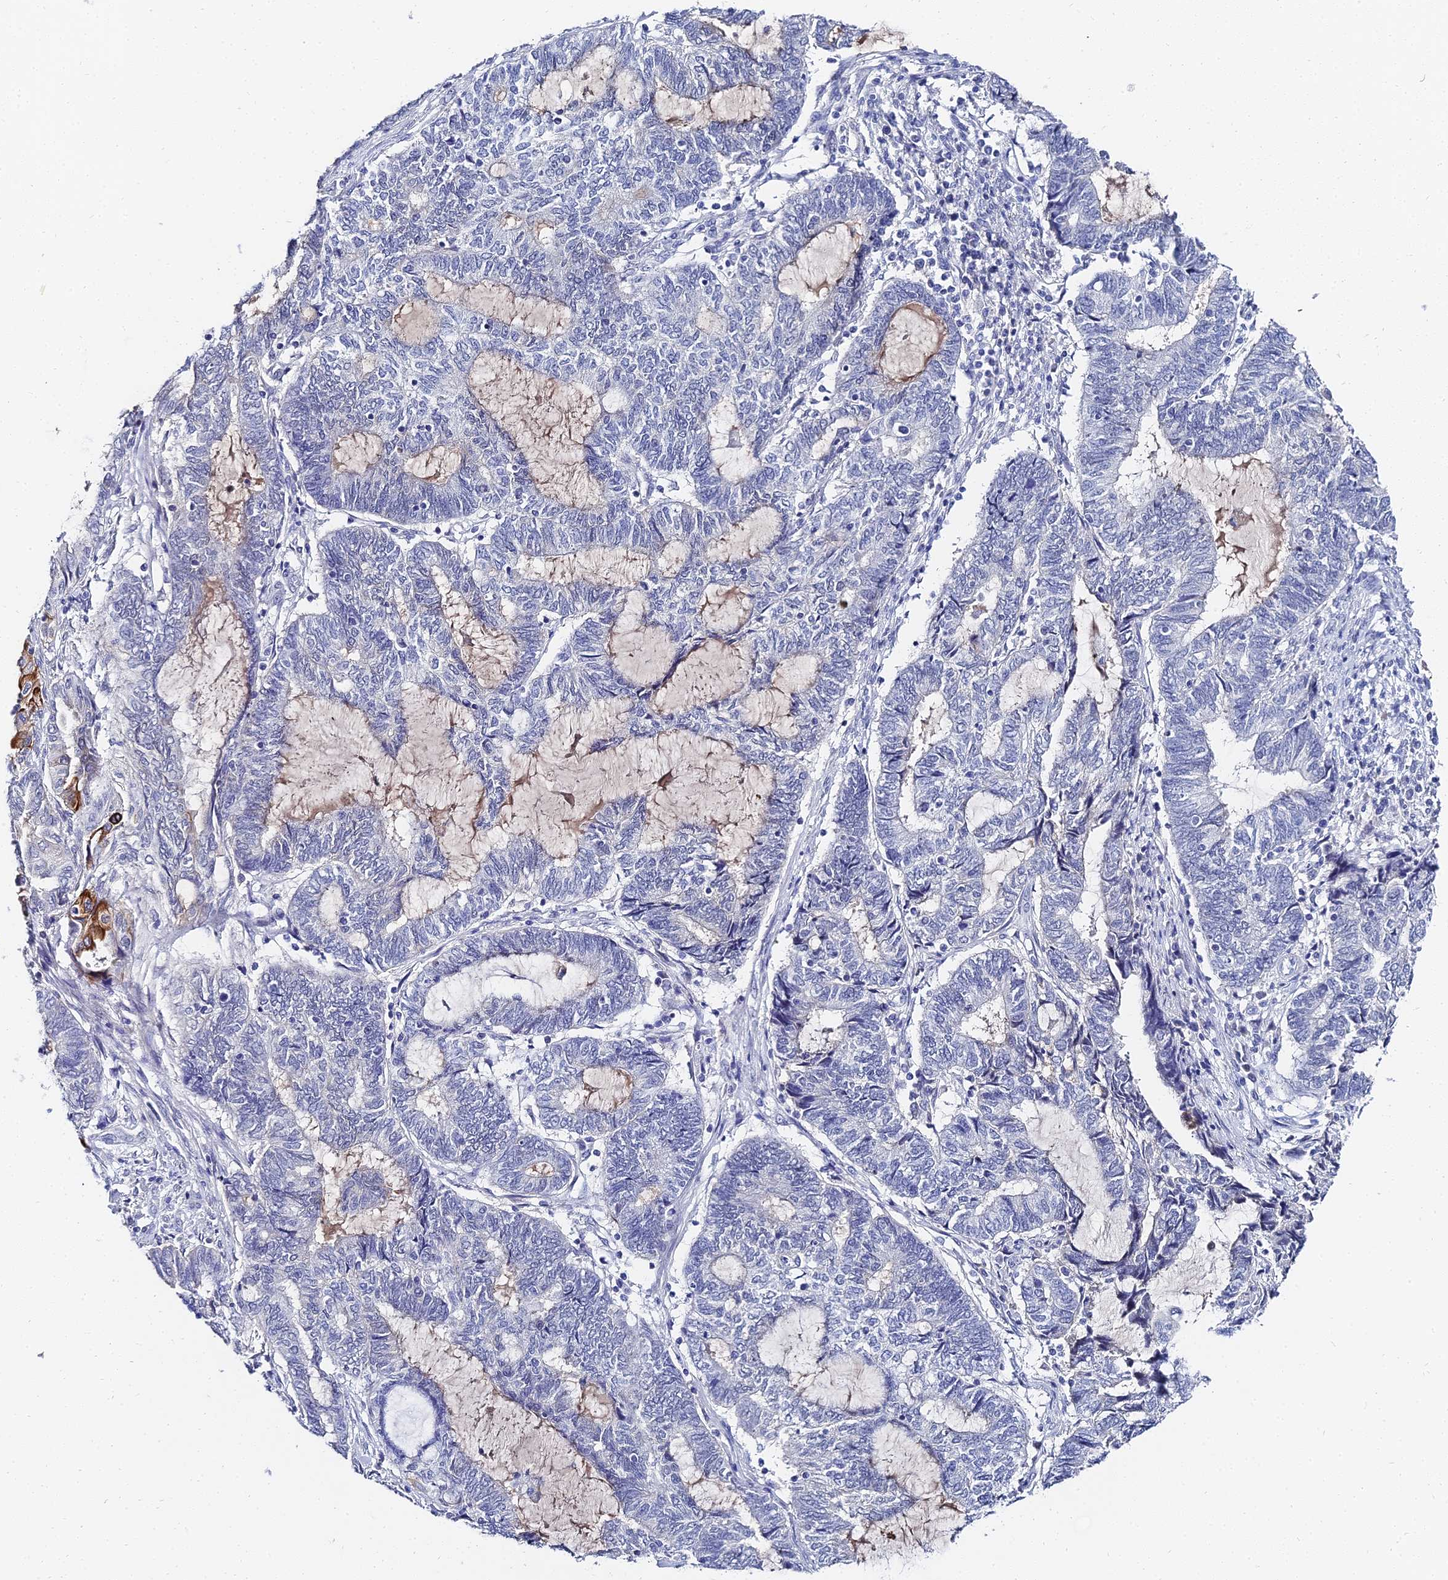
{"staining": {"intensity": "negative", "quantity": "none", "location": "none"}, "tissue": "endometrial cancer", "cell_type": "Tumor cells", "image_type": "cancer", "snomed": [{"axis": "morphology", "description": "Adenocarcinoma, NOS"}, {"axis": "topography", "description": "Uterus"}, {"axis": "topography", "description": "Endometrium"}], "caption": "Human endometrial cancer stained for a protein using IHC demonstrates no staining in tumor cells.", "gene": "KRT17", "patient": {"sex": "female", "age": 70}}